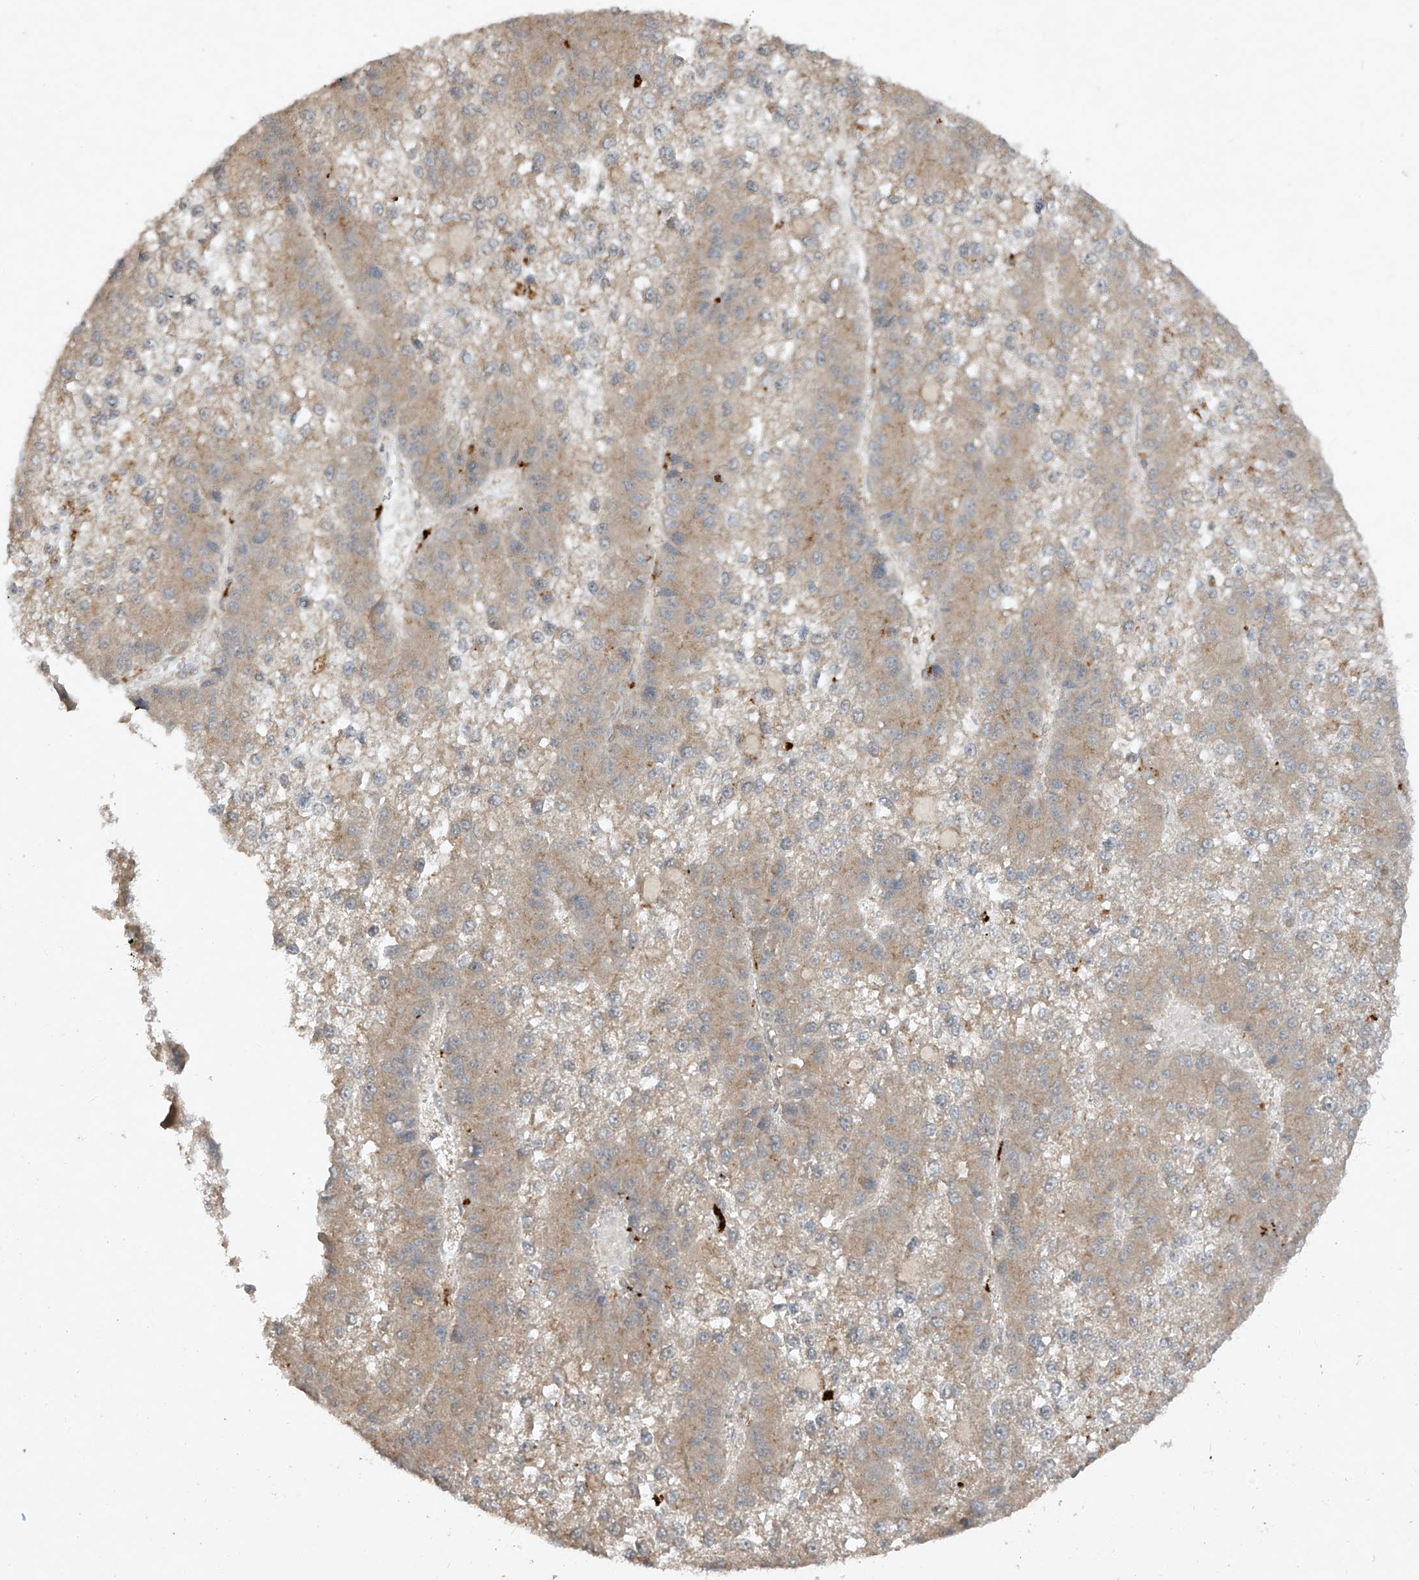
{"staining": {"intensity": "weak", "quantity": ">75%", "location": "cytoplasmic/membranous"}, "tissue": "liver cancer", "cell_type": "Tumor cells", "image_type": "cancer", "snomed": [{"axis": "morphology", "description": "Carcinoma, Hepatocellular, NOS"}, {"axis": "topography", "description": "Liver"}], "caption": "DAB (3,3'-diaminobenzidine) immunohistochemical staining of human liver cancer shows weak cytoplasmic/membranous protein positivity in about >75% of tumor cells.", "gene": "LDAH", "patient": {"sex": "female", "age": 73}}